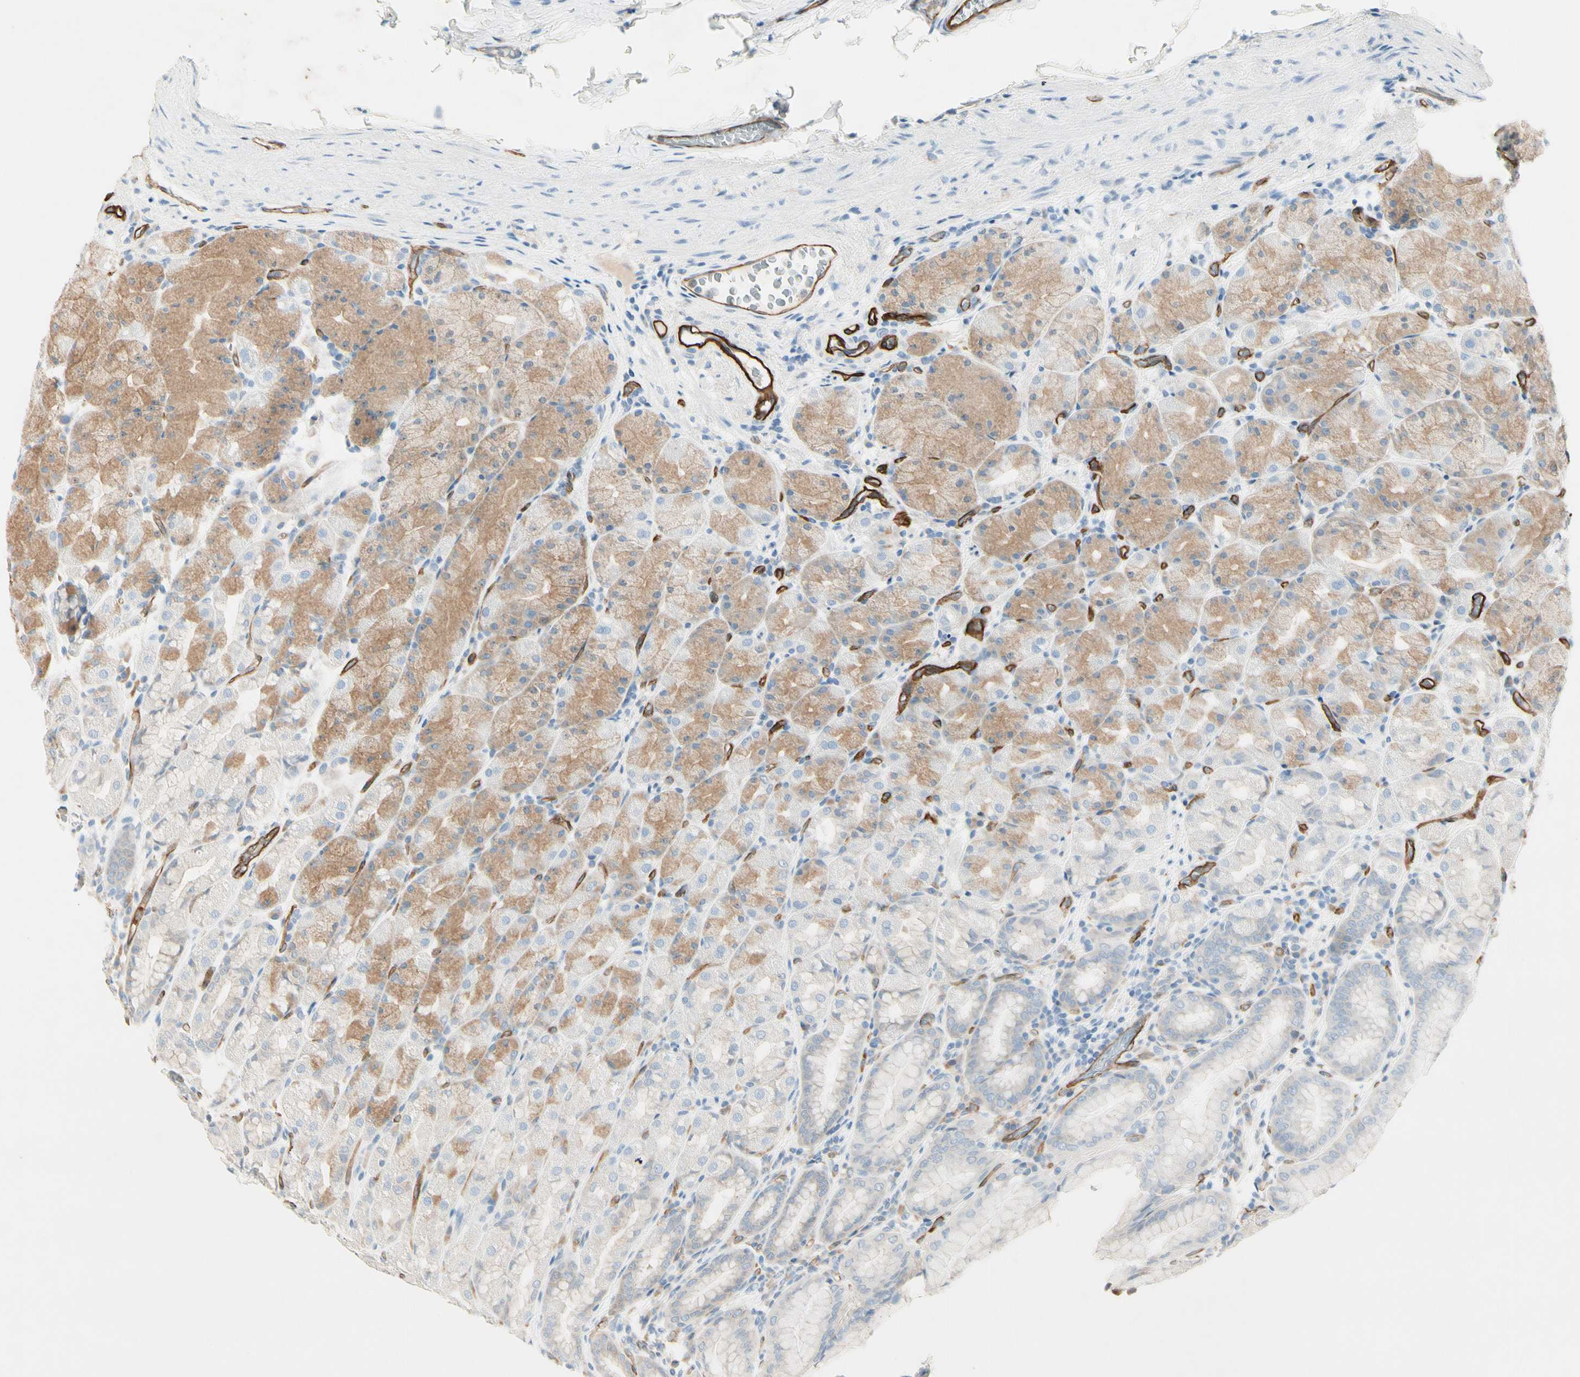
{"staining": {"intensity": "moderate", "quantity": "25%-75%", "location": "cytoplasmic/membranous"}, "tissue": "stomach", "cell_type": "Glandular cells", "image_type": "normal", "snomed": [{"axis": "morphology", "description": "Normal tissue, NOS"}, {"axis": "topography", "description": "Stomach, upper"}], "caption": "Stomach stained with immunohistochemistry displays moderate cytoplasmic/membranous staining in about 25%-75% of glandular cells. Using DAB (brown) and hematoxylin (blue) stains, captured at high magnification using brightfield microscopy.", "gene": "CD93", "patient": {"sex": "male", "age": 68}}